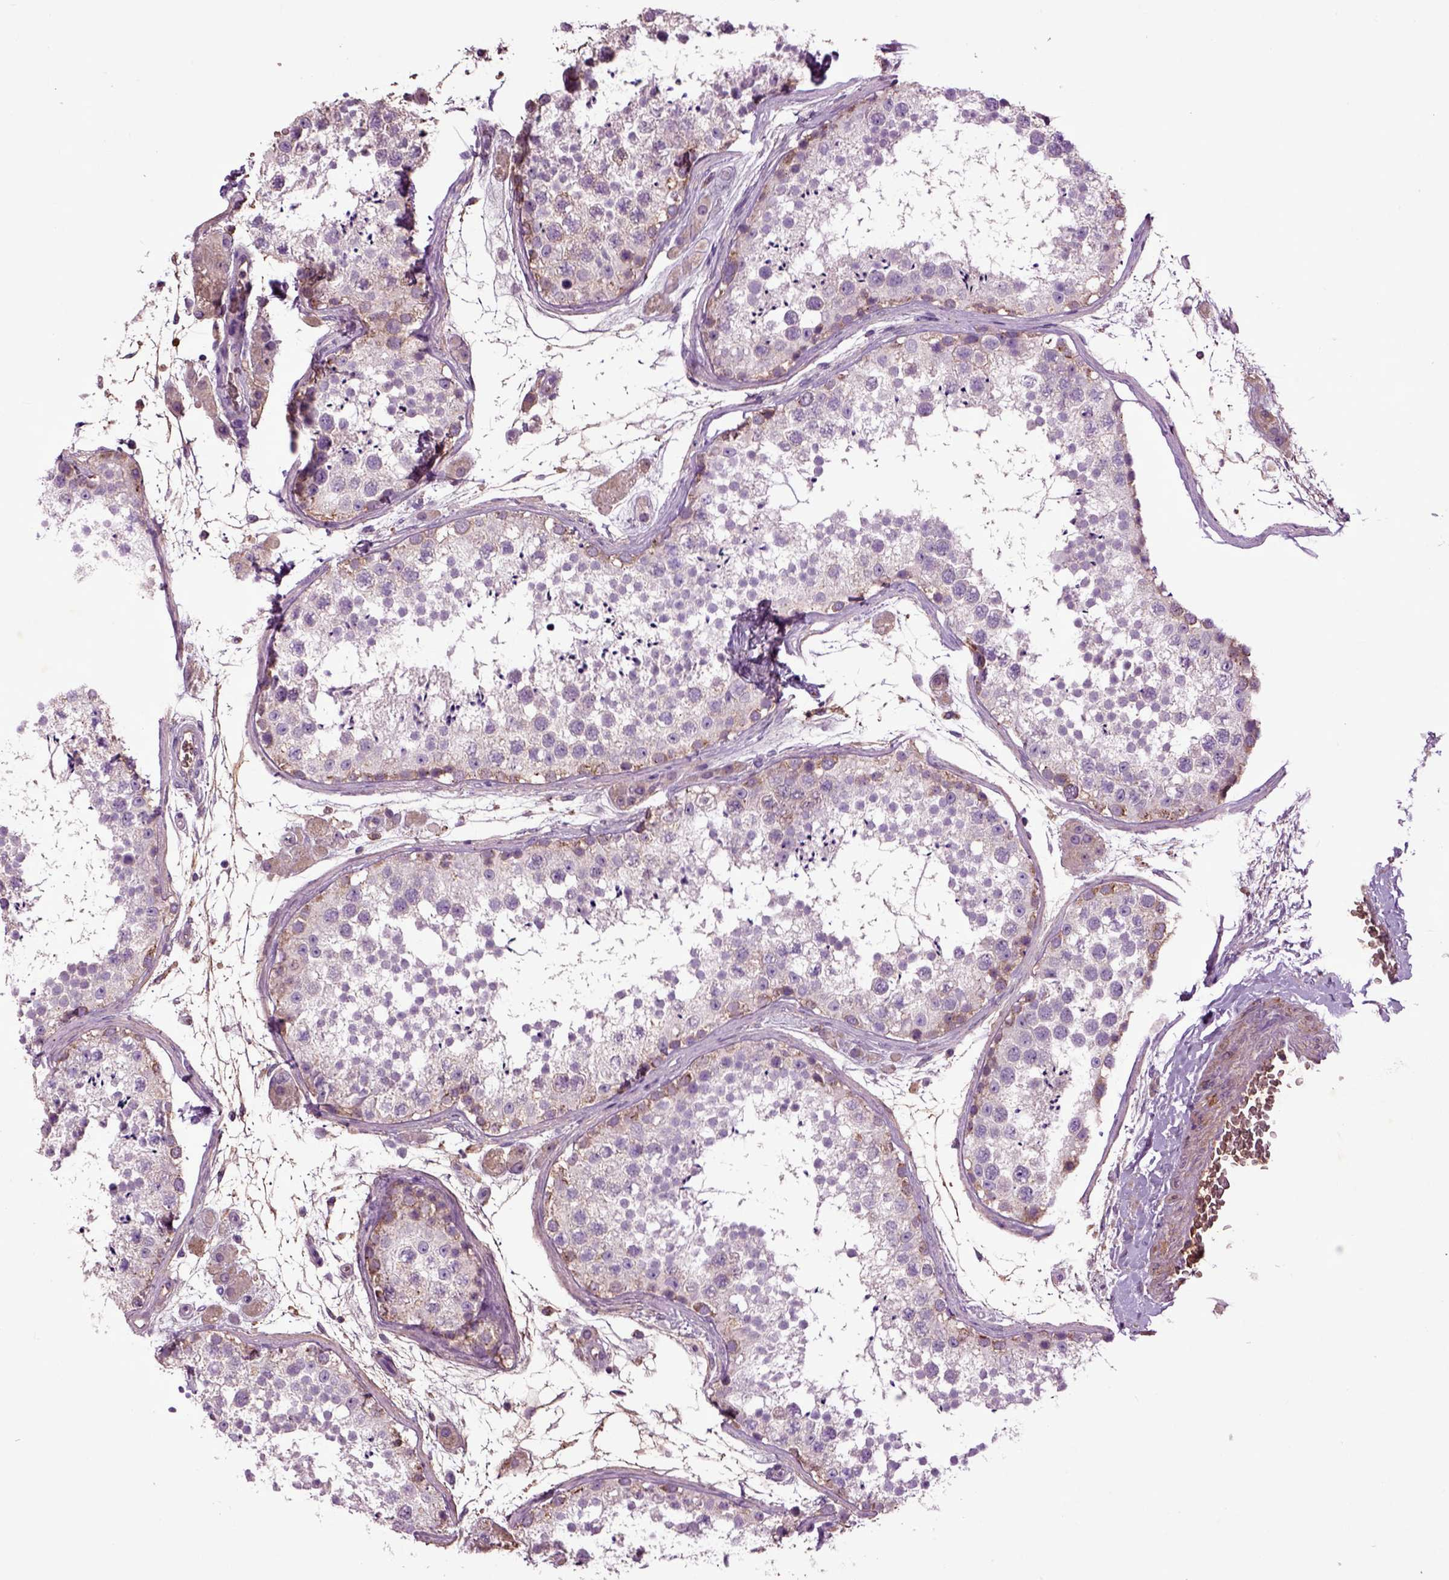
{"staining": {"intensity": "moderate", "quantity": "<25%", "location": "cytoplasmic/membranous"}, "tissue": "testis", "cell_type": "Cells in seminiferous ducts", "image_type": "normal", "snomed": [{"axis": "morphology", "description": "Normal tissue, NOS"}, {"axis": "topography", "description": "Testis"}], "caption": "Testis stained with DAB (3,3'-diaminobenzidine) immunohistochemistry shows low levels of moderate cytoplasmic/membranous expression in about <25% of cells in seminiferous ducts.", "gene": "SPON1", "patient": {"sex": "male", "age": 41}}